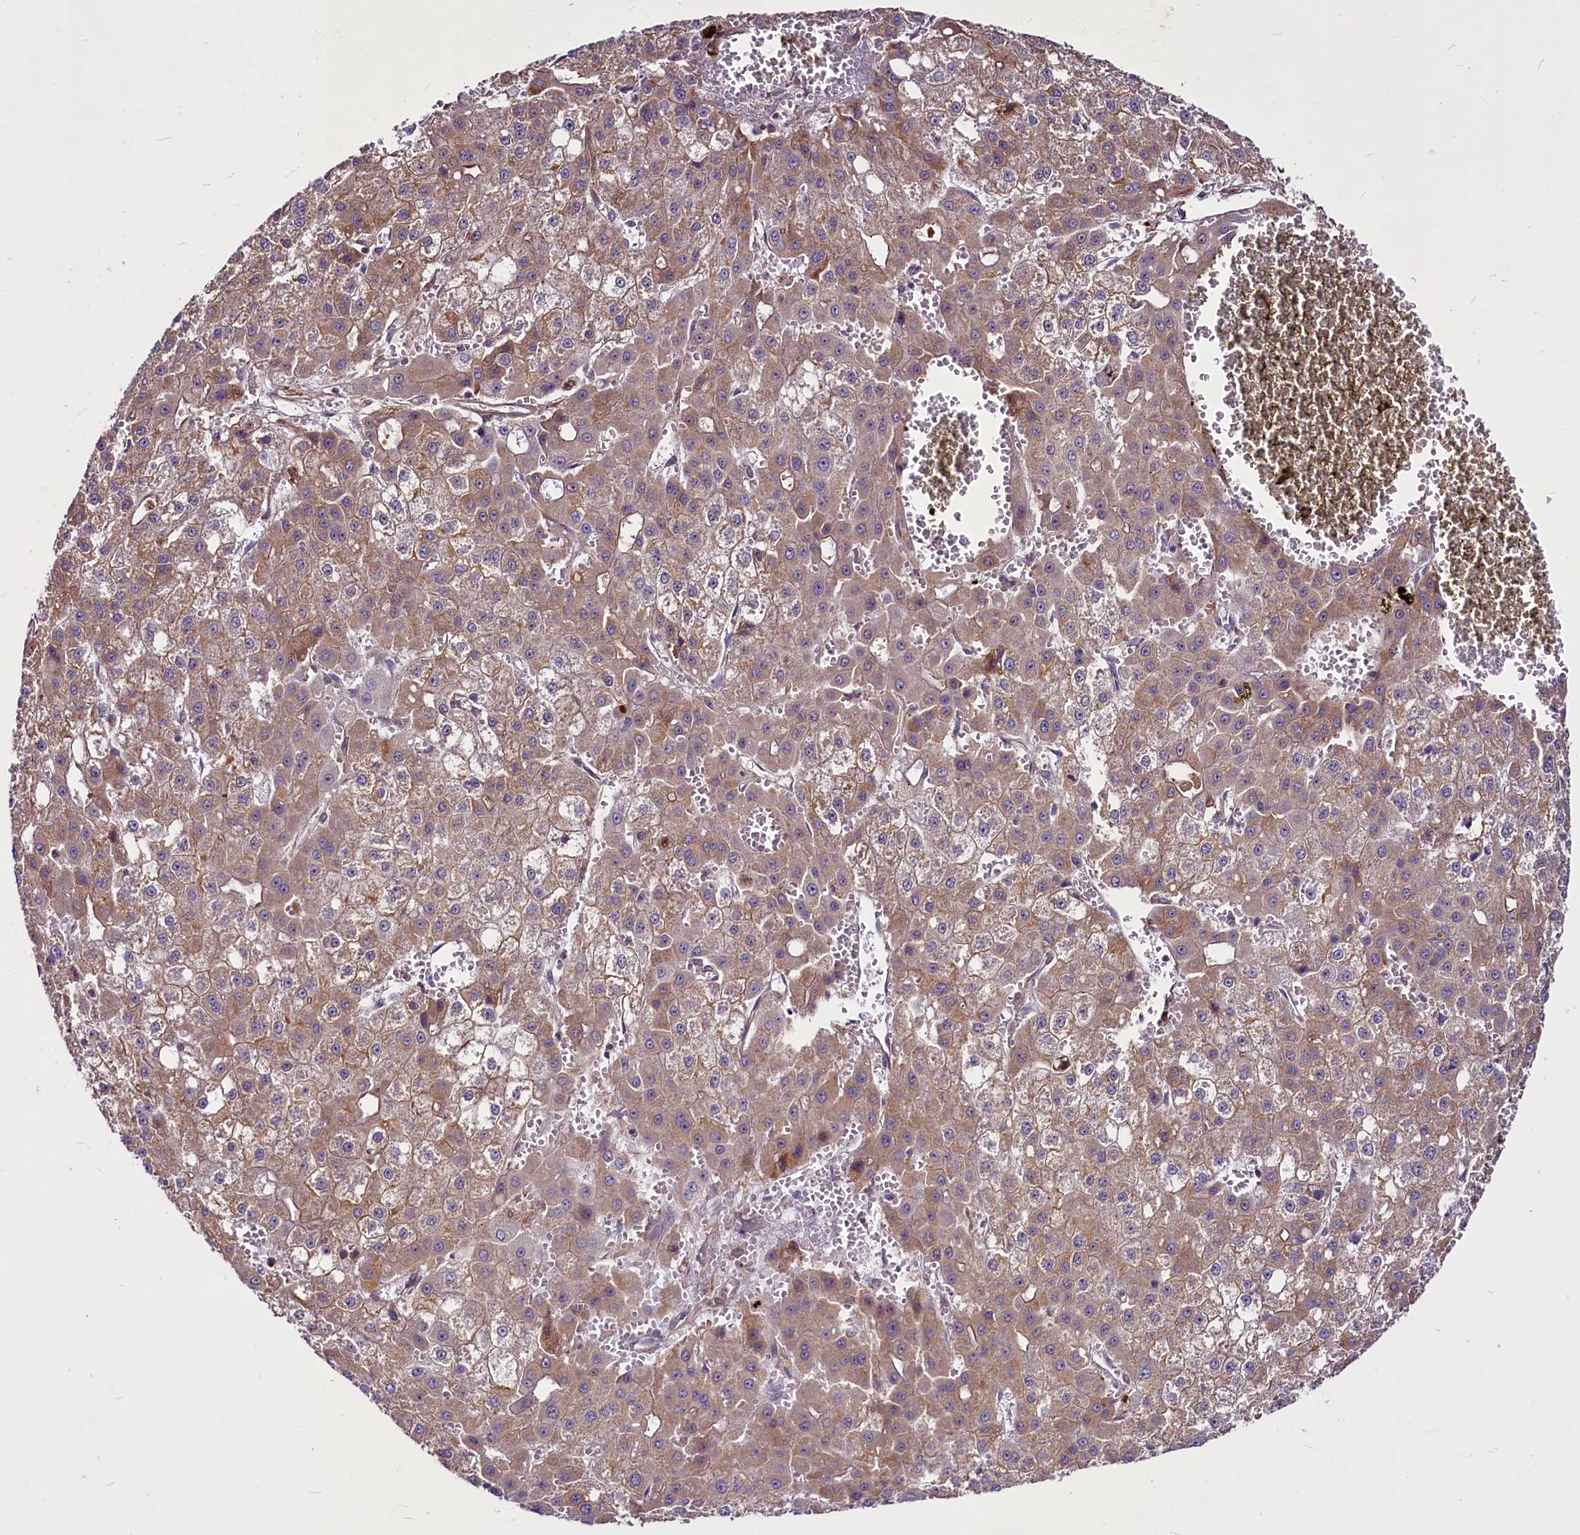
{"staining": {"intensity": "moderate", "quantity": ">75%", "location": "cytoplasmic/membranous"}, "tissue": "liver cancer", "cell_type": "Tumor cells", "image_type": "cancer", "snomed": [{"axis": "morphology", "description": "Carcinoma, Hepatocellular, NOS"}, {"axis": "topography", "description": "Liver"}], "caption": "Liver hepatocellular carcinoma stained for a protein (brown) demonstrates moderate cytoplasmic/membranous positive expression in about >75% of tumor cells.", "gene": "RSBN1", "patient": {"sex": "male", "age": 47}}